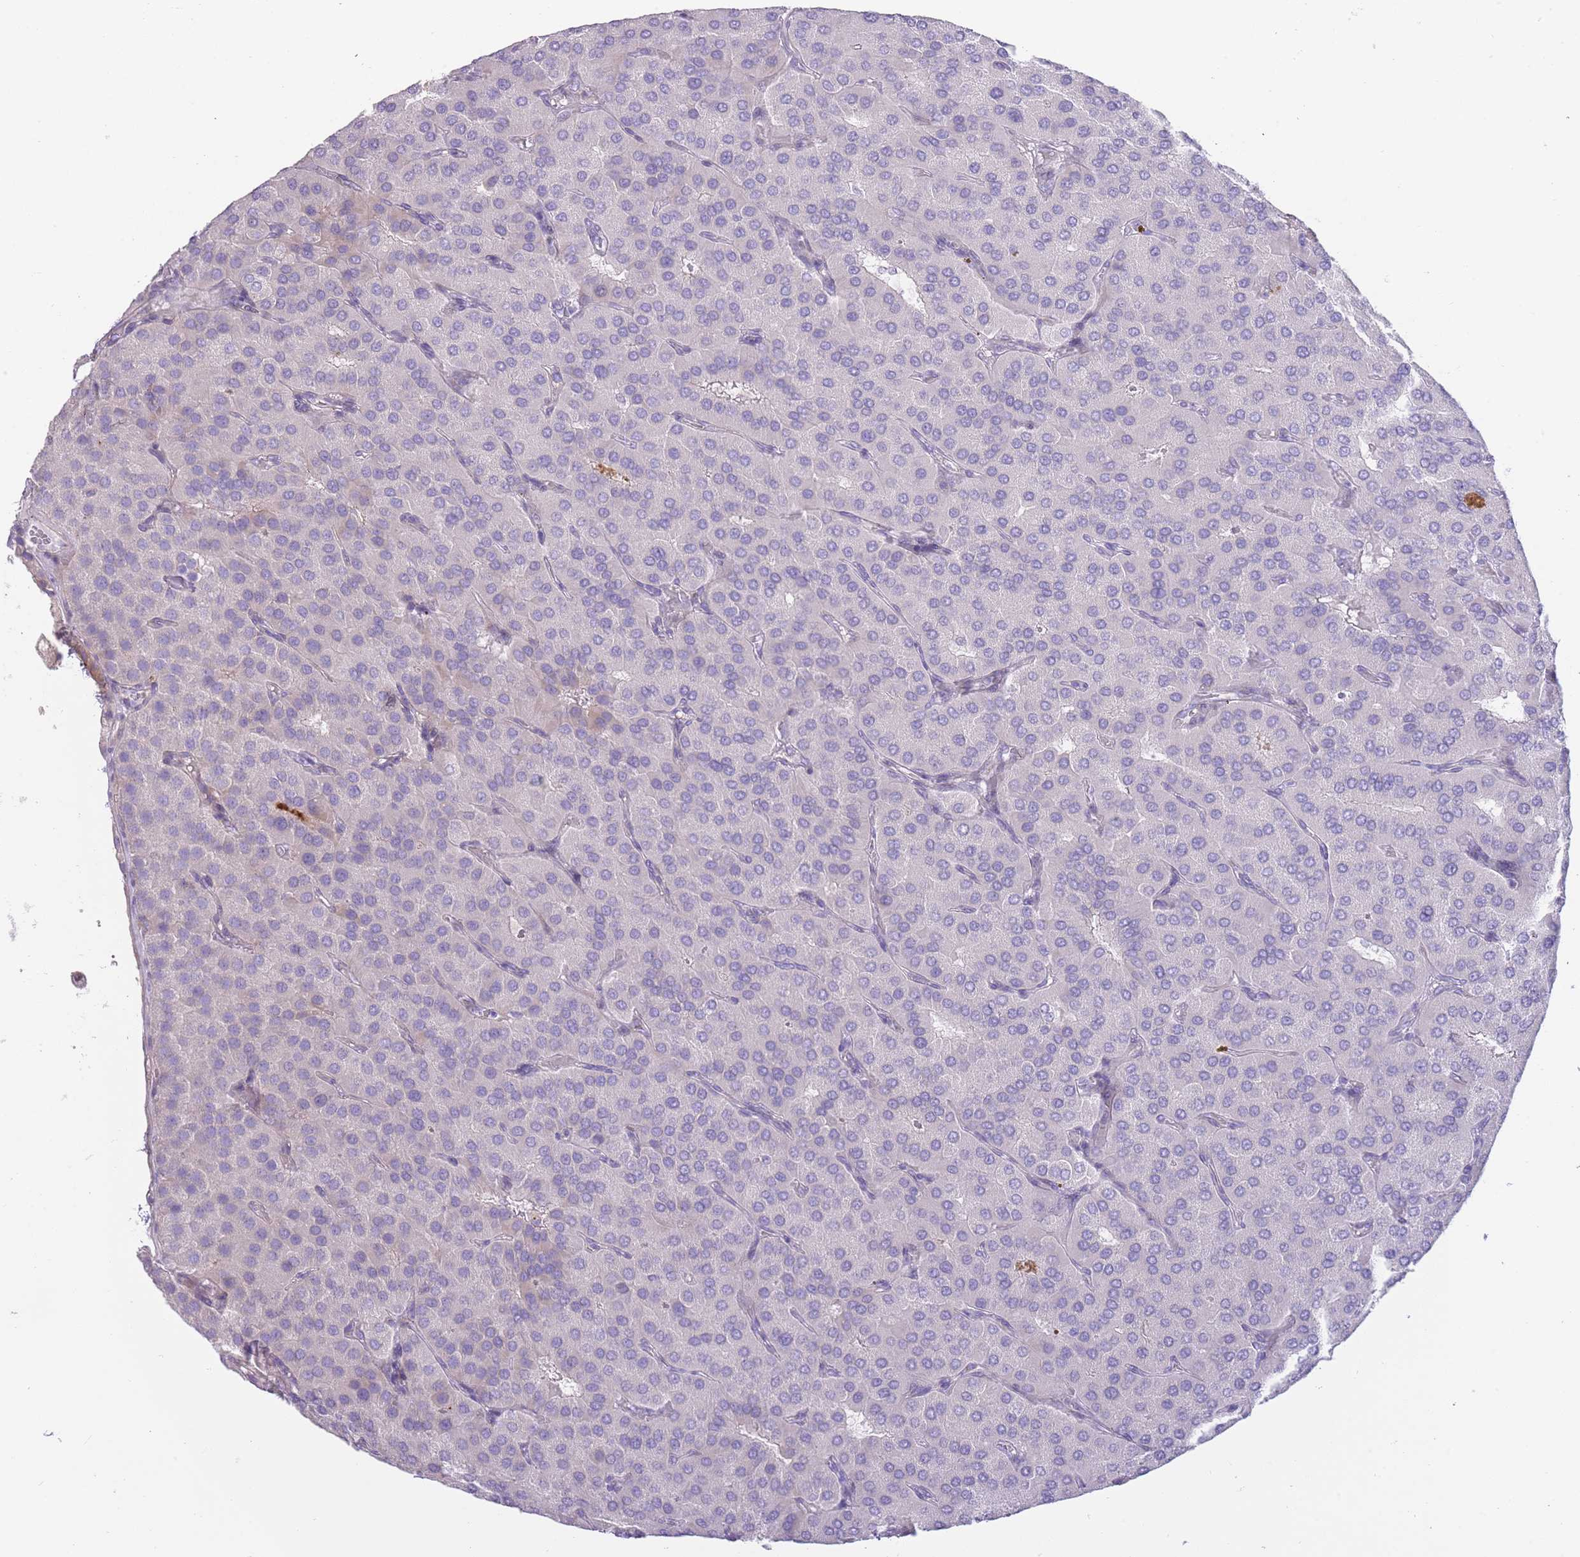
{"staining": {"intensity": "negative", "quantity": "none", "location": "none"}, "tissue": "parathyroid gland", "cell_type": "Glandular cells", "image_type": "normal", "snomed": [{"axis": "morphology", "description": "Normal tissue, NOS"}, {"axis": "morphology", "description": "Adenoma, NOS"}, {"axis": "topography", "description": "Parathyroid gland"}], "caption": "Immunohistochemistry photomicrograph of benign parathyroid gland stained for a protein (brown), which shows no positivity in glandular cells.", "gene": "IMPG1", "patient": {"sex": "female", "age": 86}}